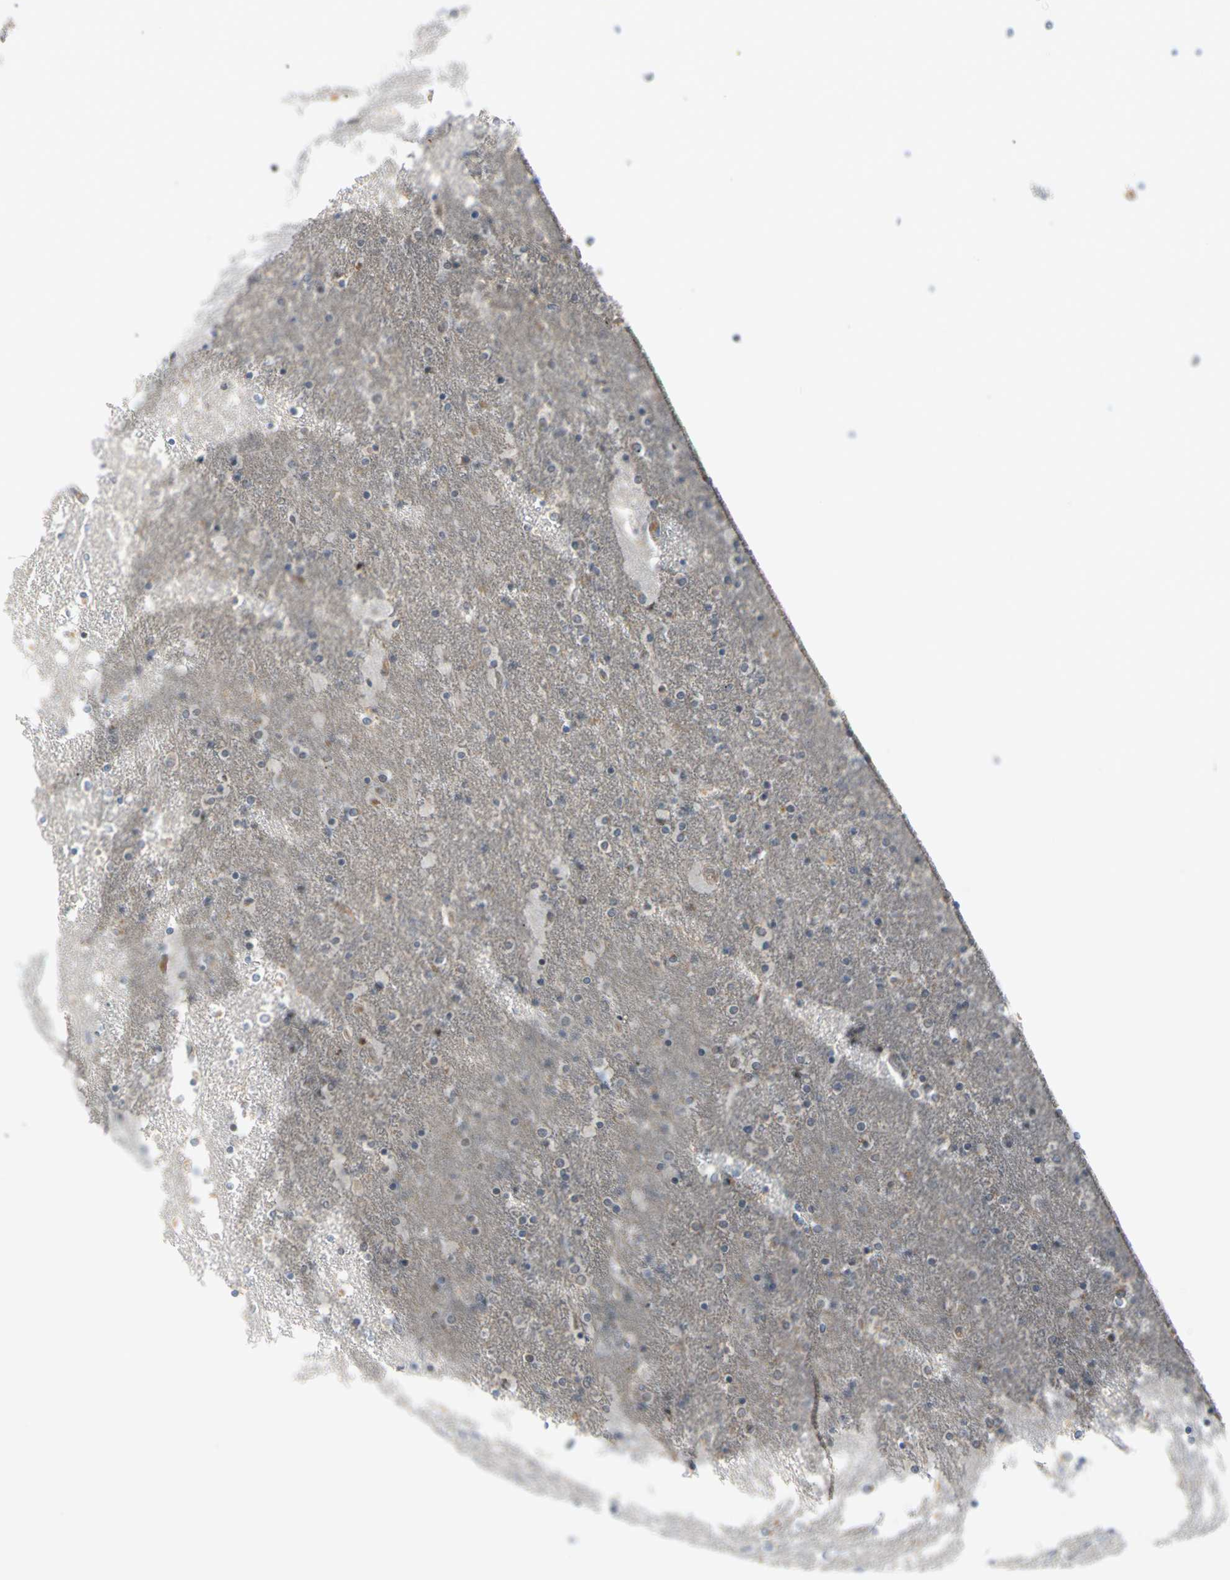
{"staining": {"intensity": "weak", "quantity": "<25%", "location": "cytoplasmic/membranous"}, "tissue": "caudate", "cell_type": "Glial cells", "image_type": "normal", "snomed": [{"axis": "morphology", "description": "Normal tissue, NOS"}, {"axis": "topography", "description": "Lateral ventricle wall"}], "caption": "A histopathology image of human caudate is negative for staining in glial cells. (DAB IHC visualized using brightfield microscopy, high magnification).", "gene": "MARK1", "patient": {"sex": "female", "age": 54}}